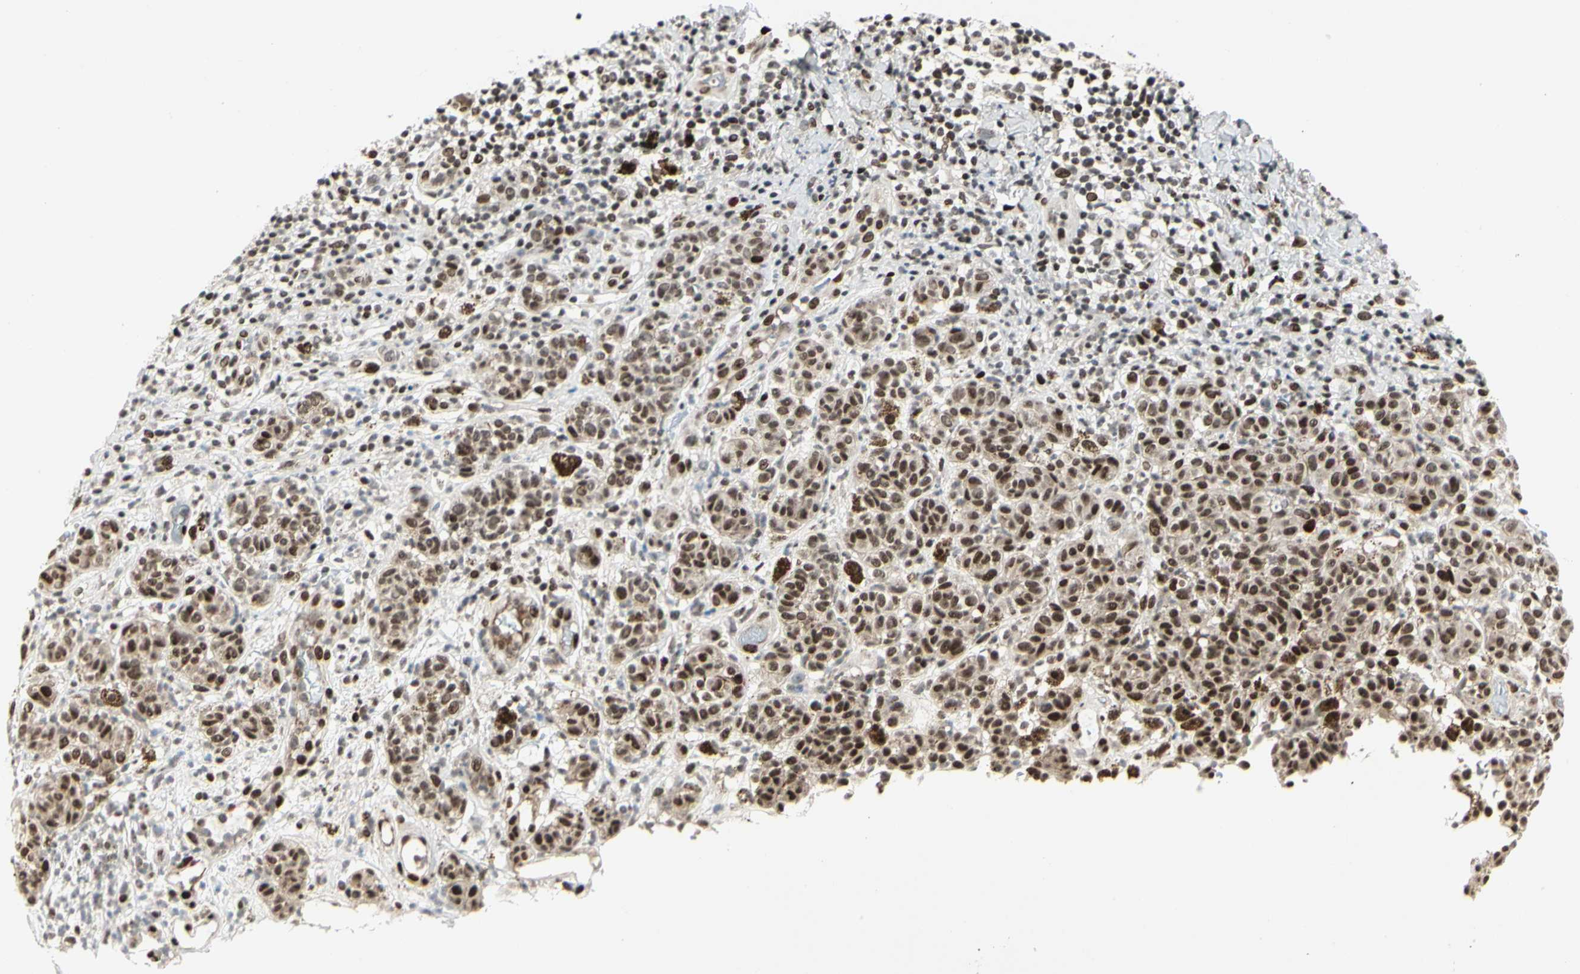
{"staining": {"intensity": "moderate", "quantity": ">75%", "location": "nuclear"}, "tissue": "melanoma", "cell_type": "Tumor cells", "image_type": "cancer", "snomed": [{"axis": "morphology", "description": "Malignant melanoma, NOS"}, {"axis": "topography", "description": "Skin"}], "caption": "Approximately >75% of tumor cells in human melanoma exhibit moderate nuclear protein staining as visualized by brown immunohistochemical staining.", "gene": "FOXJ2", "patient": {"sex": "male", "age": 64}}